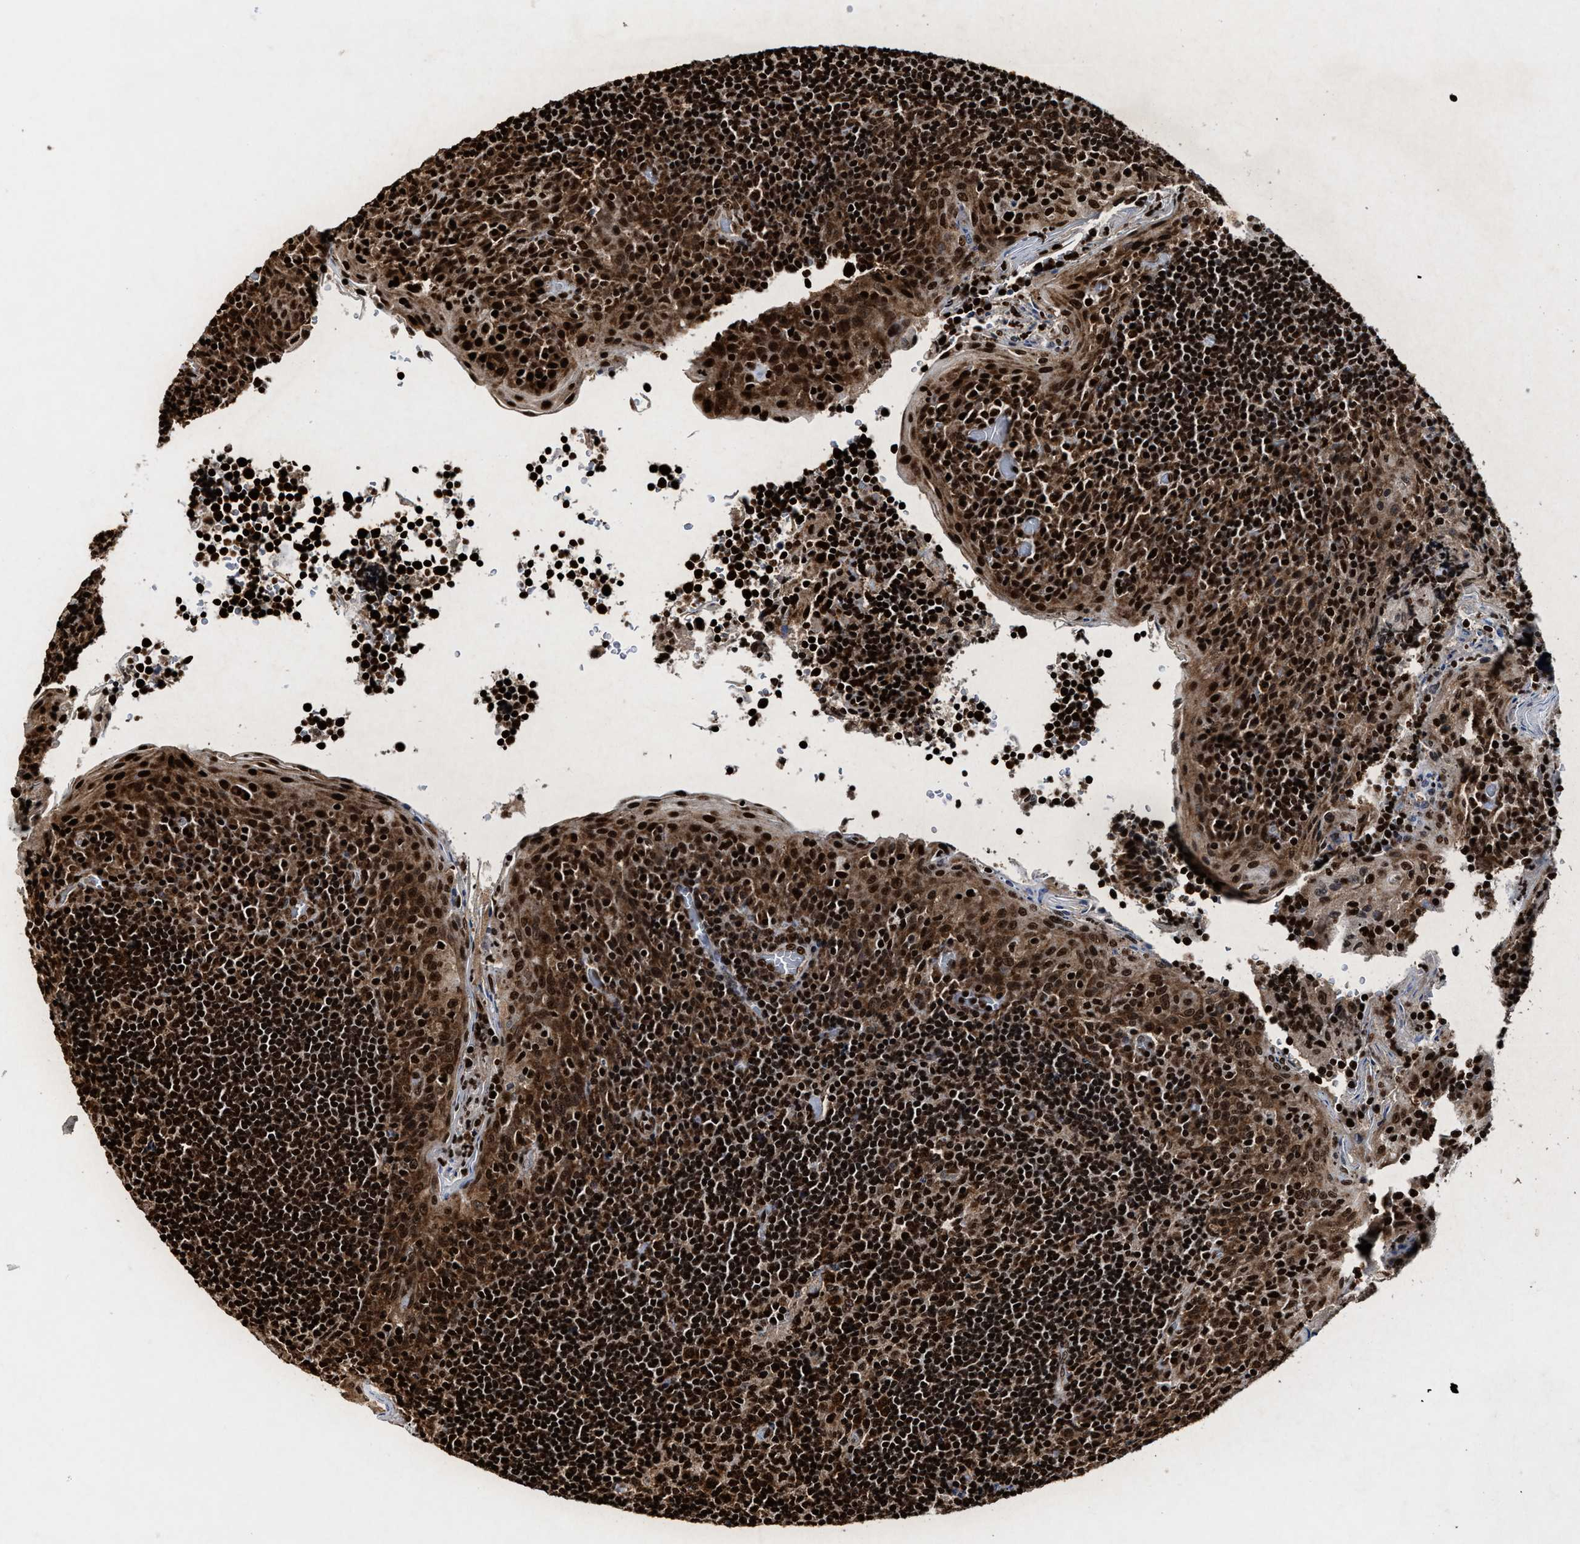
{"staining": {"intensity": "strong", "quantity": ">75%", "location": "cytoplasmic/membranous,nuclear"}, "tissue": "tonsil", "cell_type": "Germinal center cells", "image_type": "normal", "snomed": [{"axis": "morphology", "description": "Normal tissue, NOS"}, {"axis": "topography", "description": "Tonsil"}], "caption": "The photomicrograph demonstrates immunohistochemical staining of unremarkable tonsil. There is strong cytoplasmic/membranous,nuclear positivity is present in approximately >75% of germinal center cells.", "gene": "ALYREF", "patient": {"sex": "male", "age": 17}}